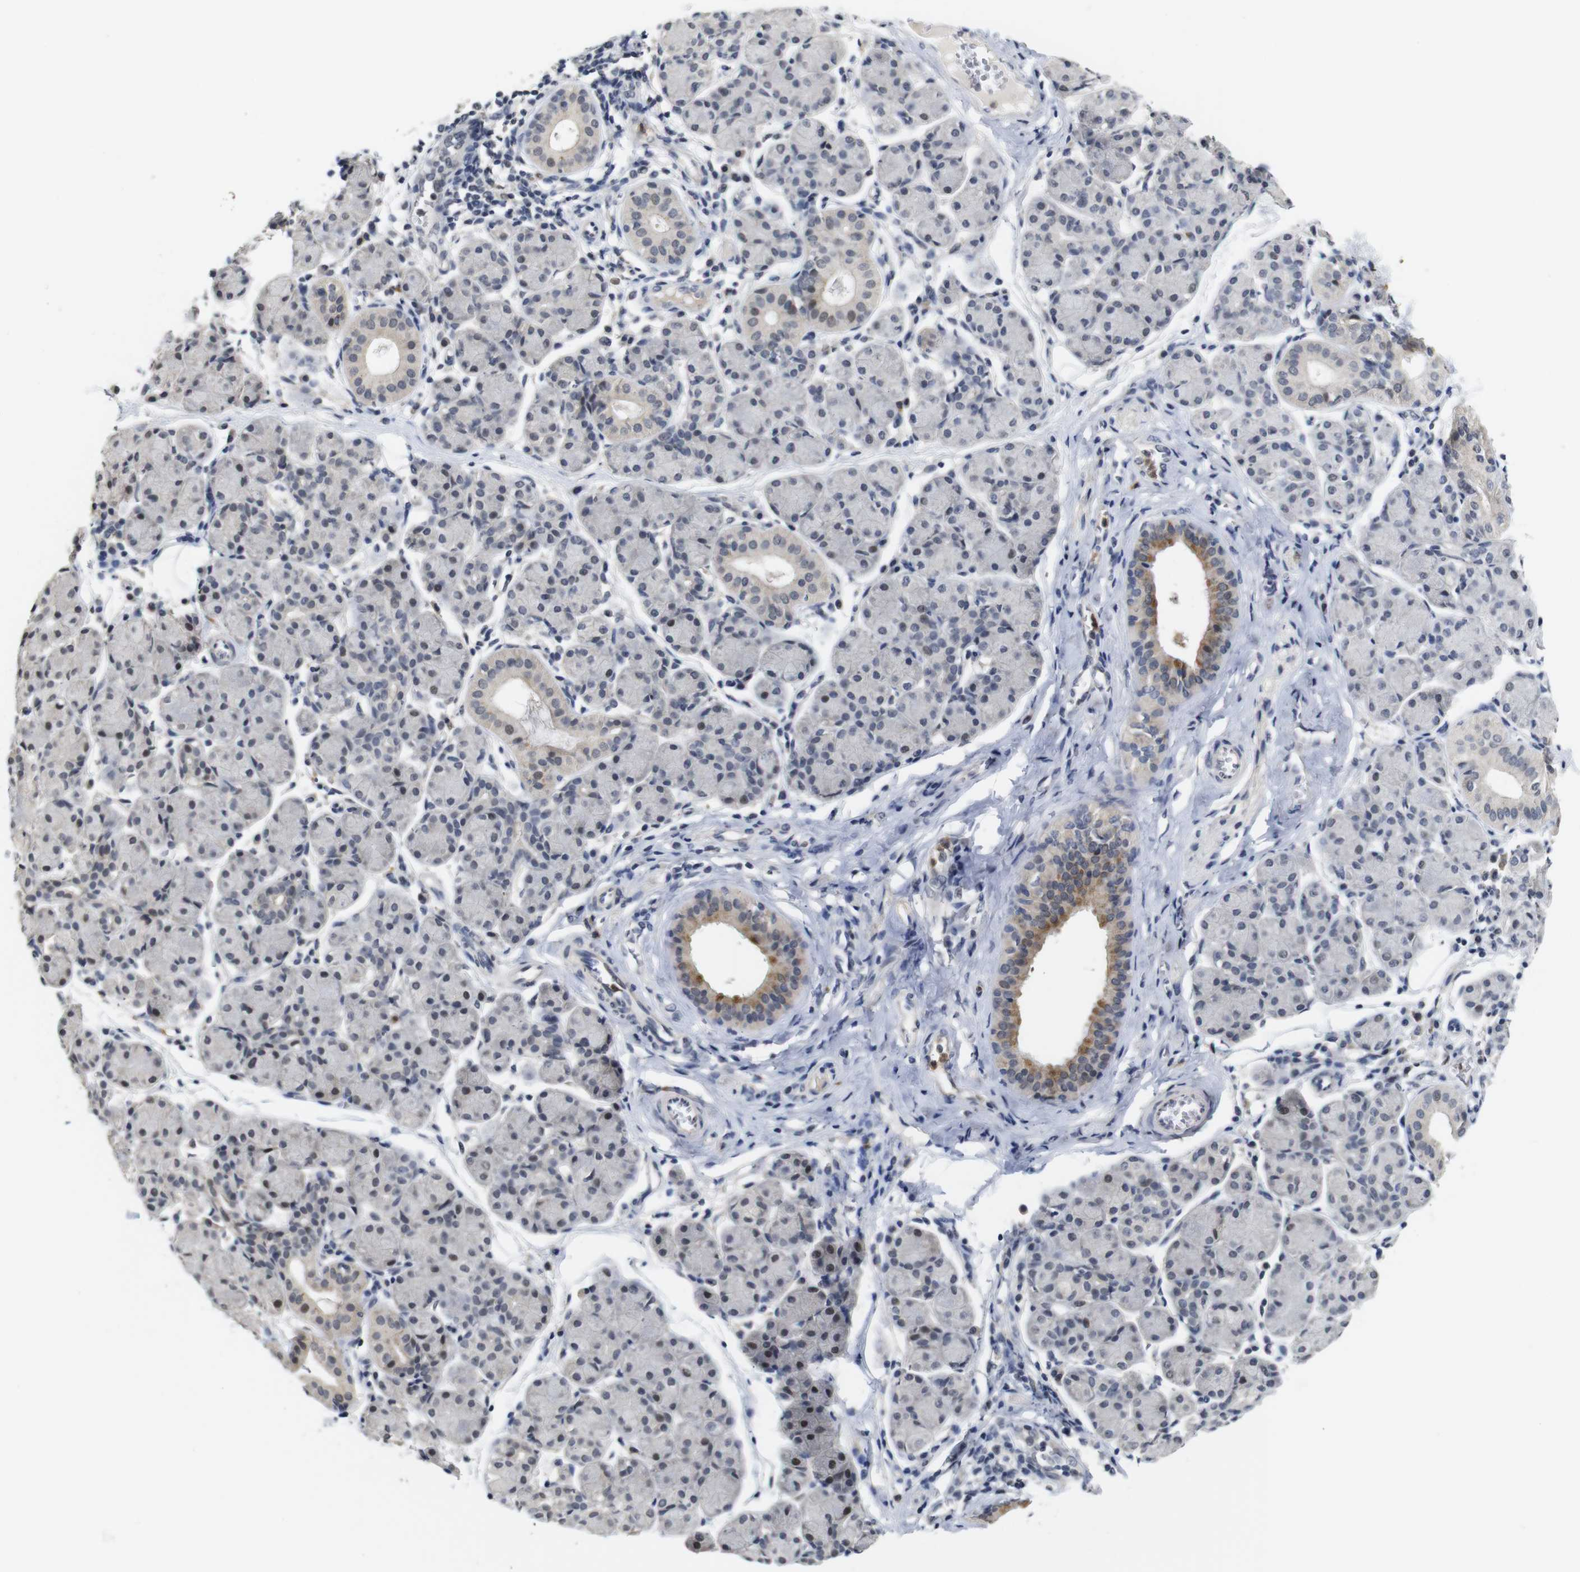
{"staining": {"intensity": "moderate", "quantity": "<25%", "location": "cytoplasmic/membranous"}, "tissue": "salivary gland", "cell_type": "Glandular cells", "image_type": "normal", "snomed": [{"axis": "morphology", "description": "Normal tissue, NOS"}, {"axis": "morphology", "description": "Inflammation, NOS"}, {"axis": "topography", "description": "Lymph node"}, {"axis": "topography", "description": "Salivary gland"}], "caption": "A high-resolution histopathology image shows IHC staining of normal salivary gland, which shows moderate cytoplasmic/membranous staining in about <25% of glandular cells.", "gene": "NTRK3", "patient": {"sex": "male", "age": 3}}